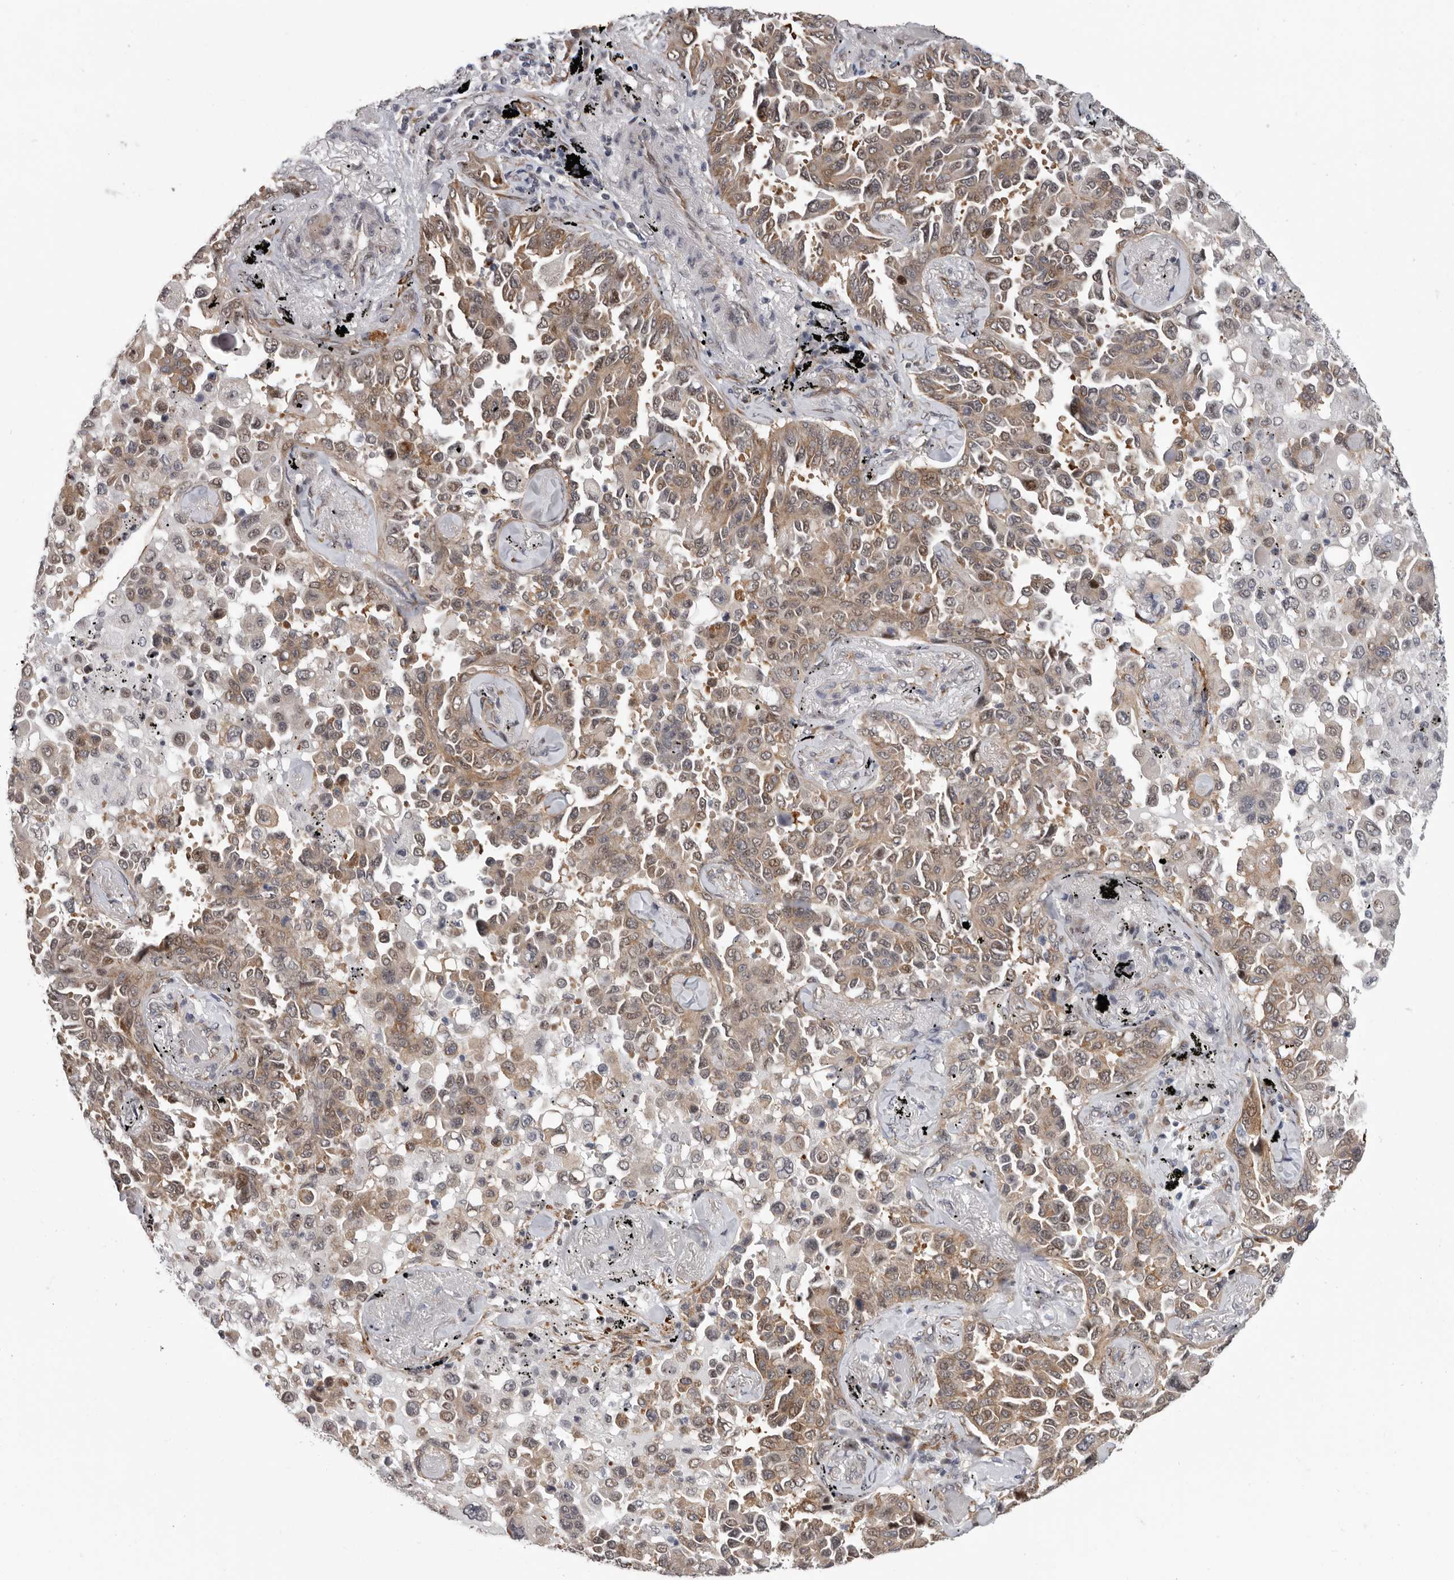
{"staining": {"intensity": "weak", "quantity": ">75%", "location": "cytoplasmic/membranous,nuclear"}, "tissue": "lung cancer", "cell_type": "Tumor cells", "image_type": "cancer", "snomed": [{"axis": "morphology", "description": "Adenocarcinoma, NOS"}, {"axis": "topography", "description": "Lung"}], "caption": "Weak cytoplasmic/membranous and nuclear protein positivity is identified in approximately >75% of tumor cells in lung cancer.", "gene": "RALGPS2", "patient": {"sex": "female", "age": 67}}